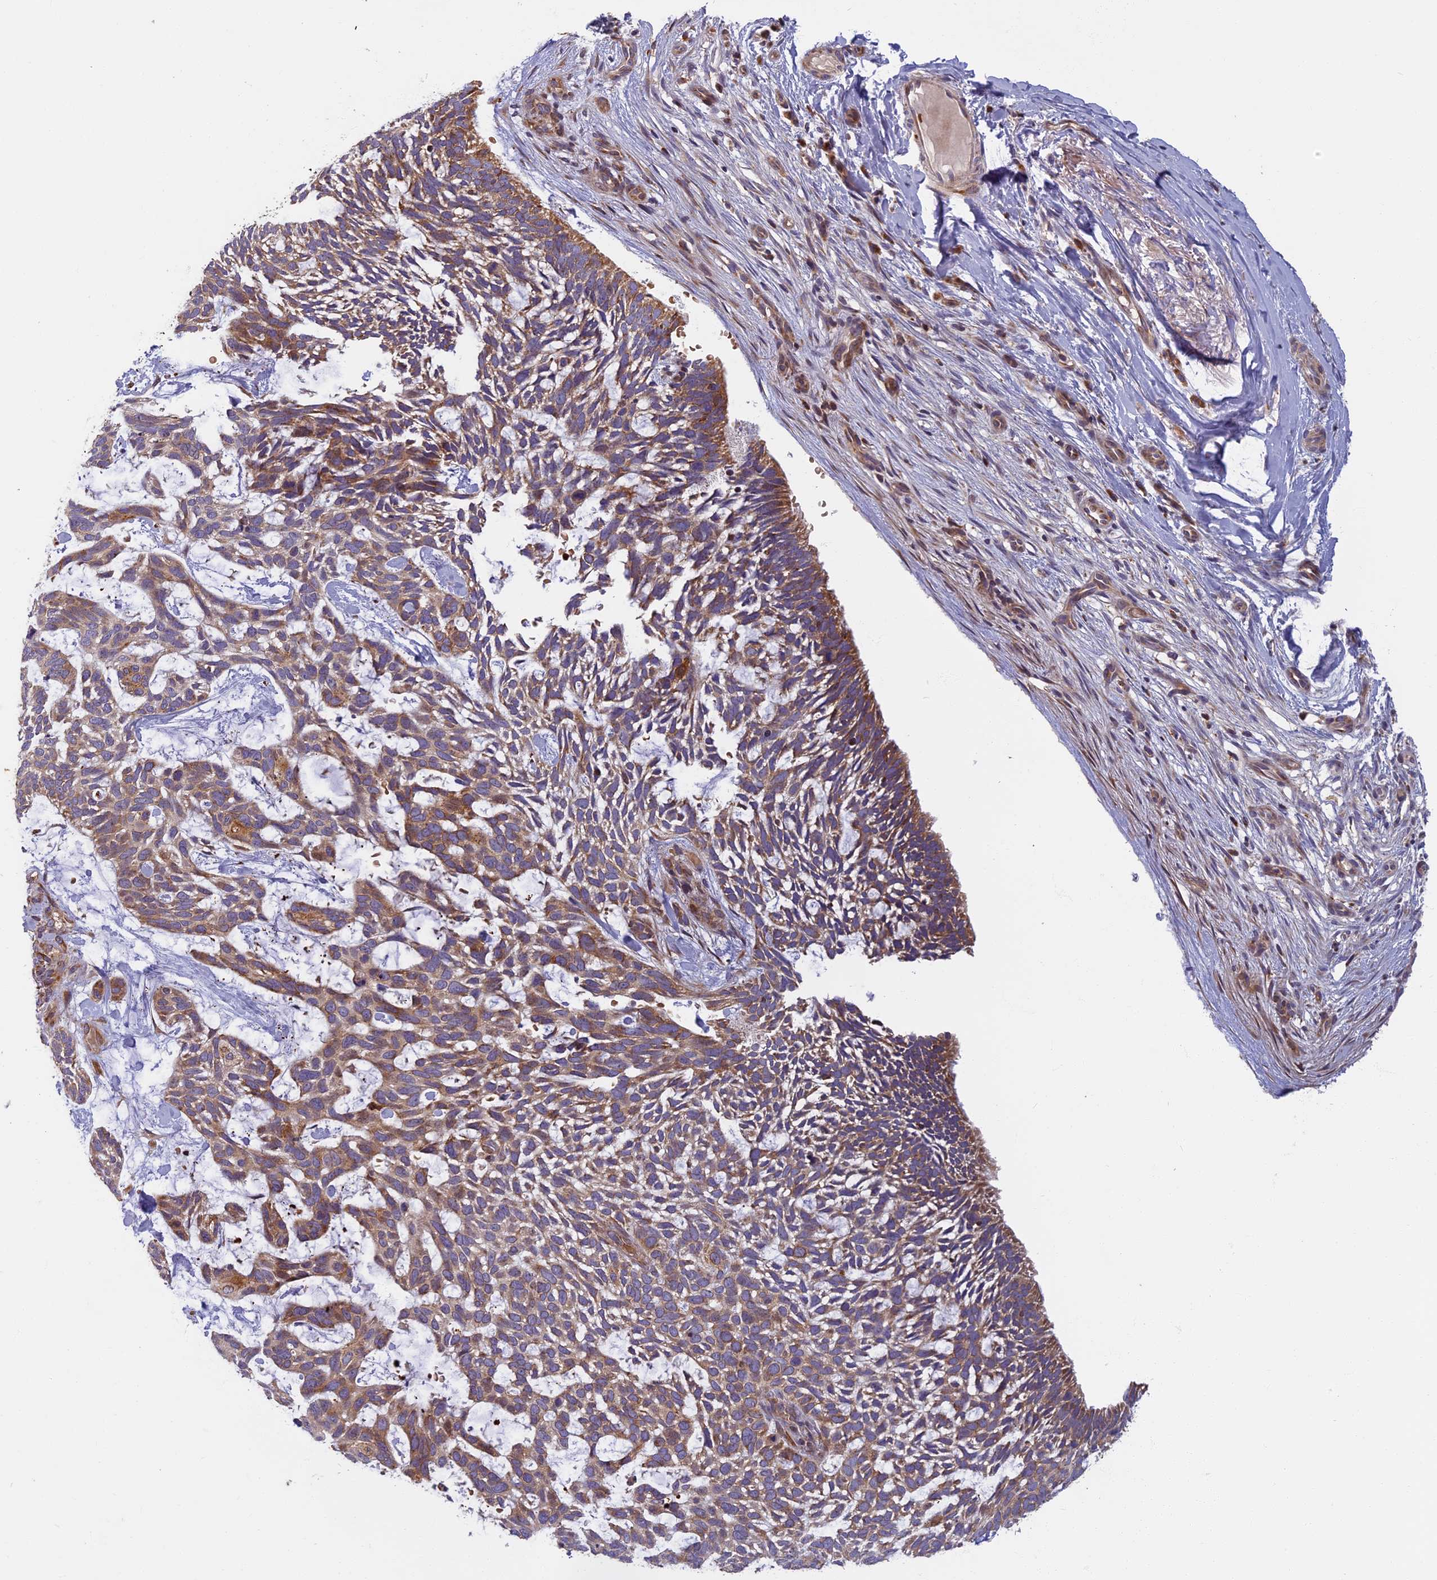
{"staining": {"intensity": "moderate", "quantity": "25%-75%", "location": "cytoplasmic/membranous"}, "tissue": "skin cancer", "cell_type": "Tumor cells", "image_type": "cancer", "snomed": [{"axis": "morphology", "description": "Basal cell carcinoma"}, {"axis": "topography", "description": "Skin"}], "caption": "Protein staining of skin cancer tissue demonstrates moderate cytoplasmic/membranous staining in approximately 25%-75% of tumor cells.", "gene": "EDAR", "patient": {"sex": "male", "age": 88}}